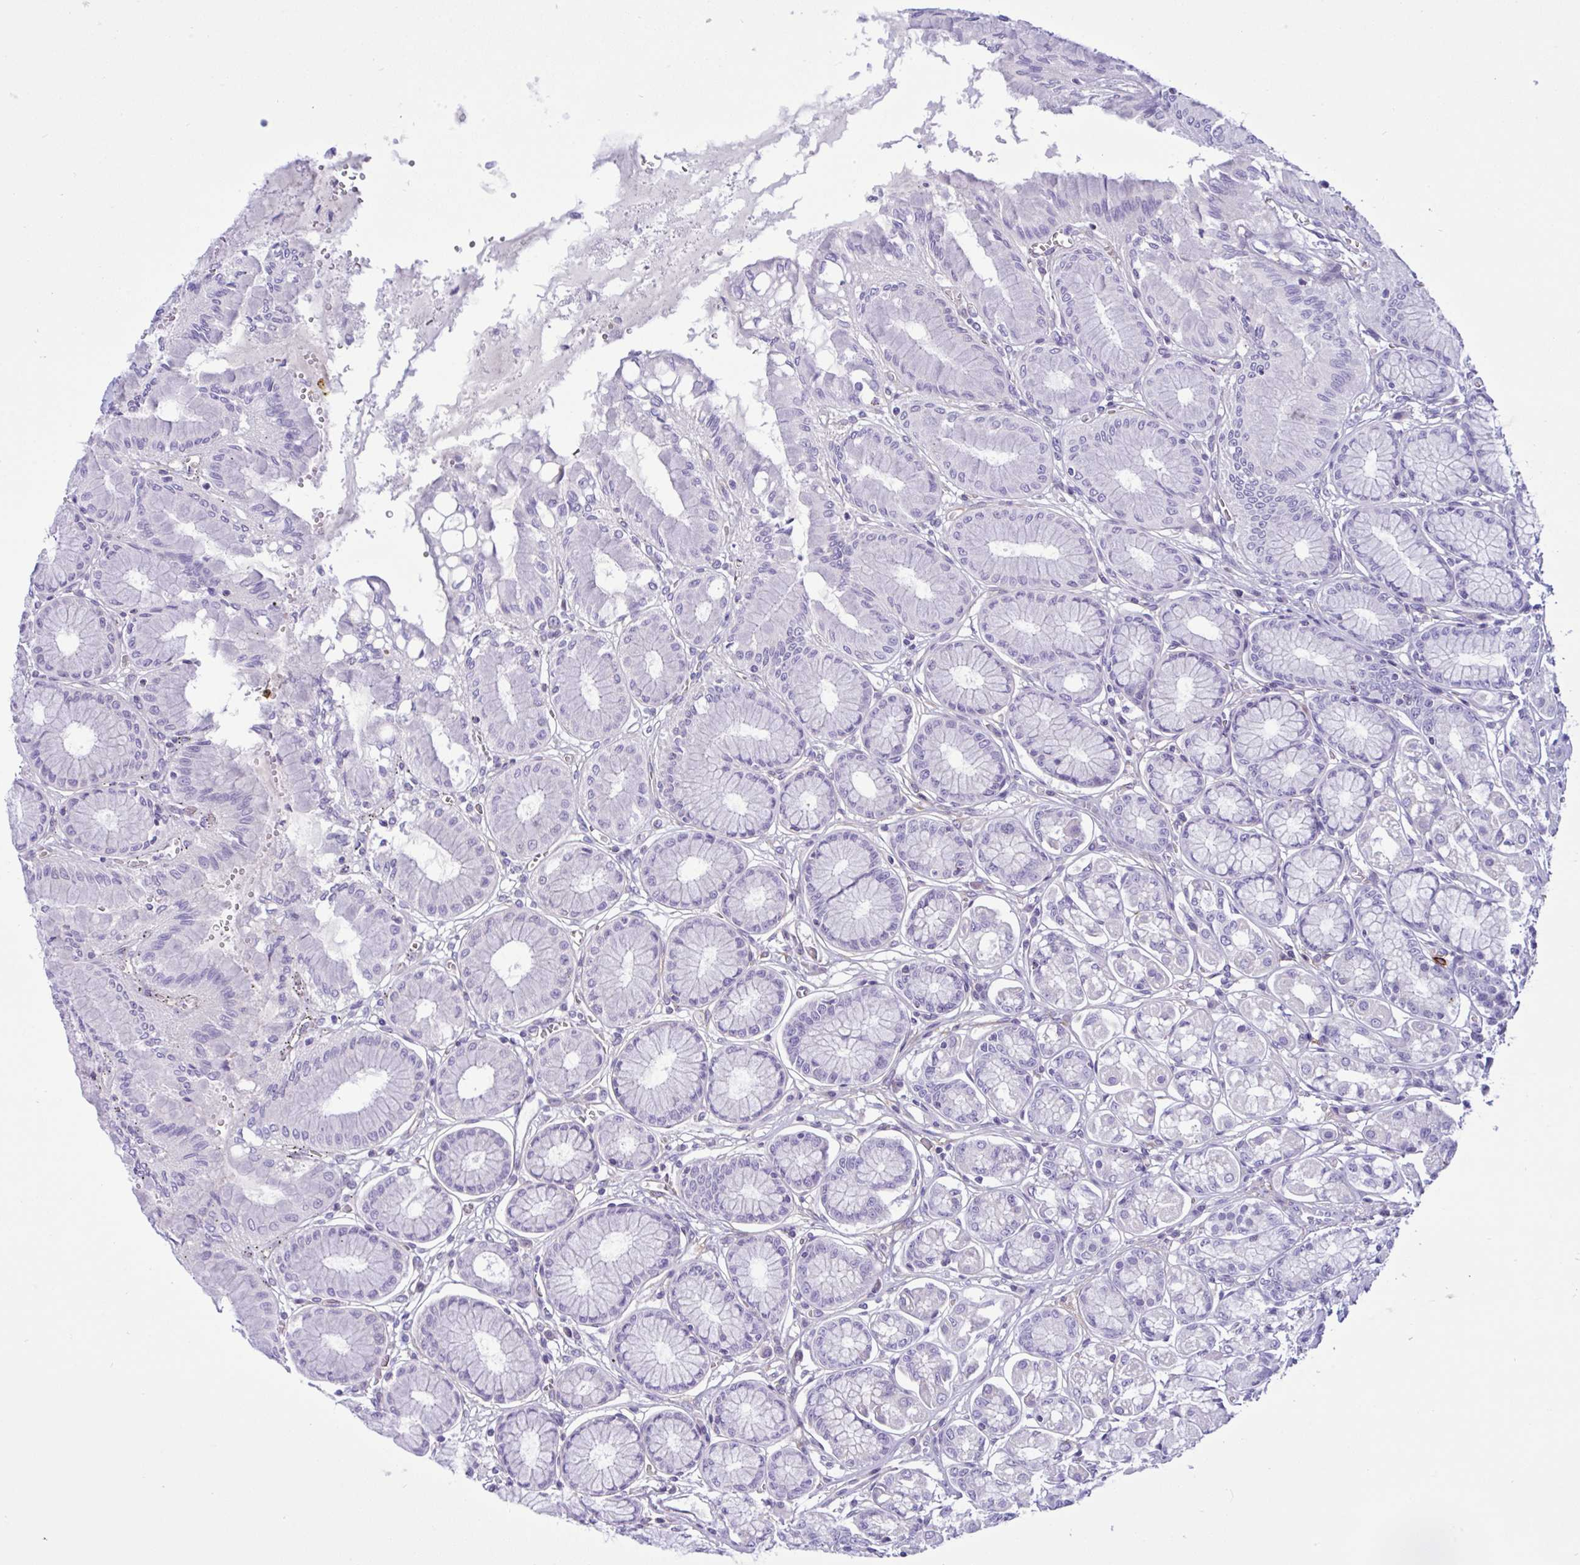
{"staining": {"intensity": "negative", "quantity": "none", "location": "none"}, "tissue": "stomach", "cell_type": "Glandular cells", "image_type": "normal", "snomed": [{"axis": "morphology", "description": "Normal tissue, NOS"}, {"axis": "topography", "description": "Stomach"}, {"axis": "topography", "description": "Stomach, lower"}], "caption": "Glandular cells are negative for brown protein staining in benign stomach. (Immunohistochemistry, brightfield microscopy, high magnification).", "gene": "SREBF1", "patient": {"sex": "male", "age": 76}}